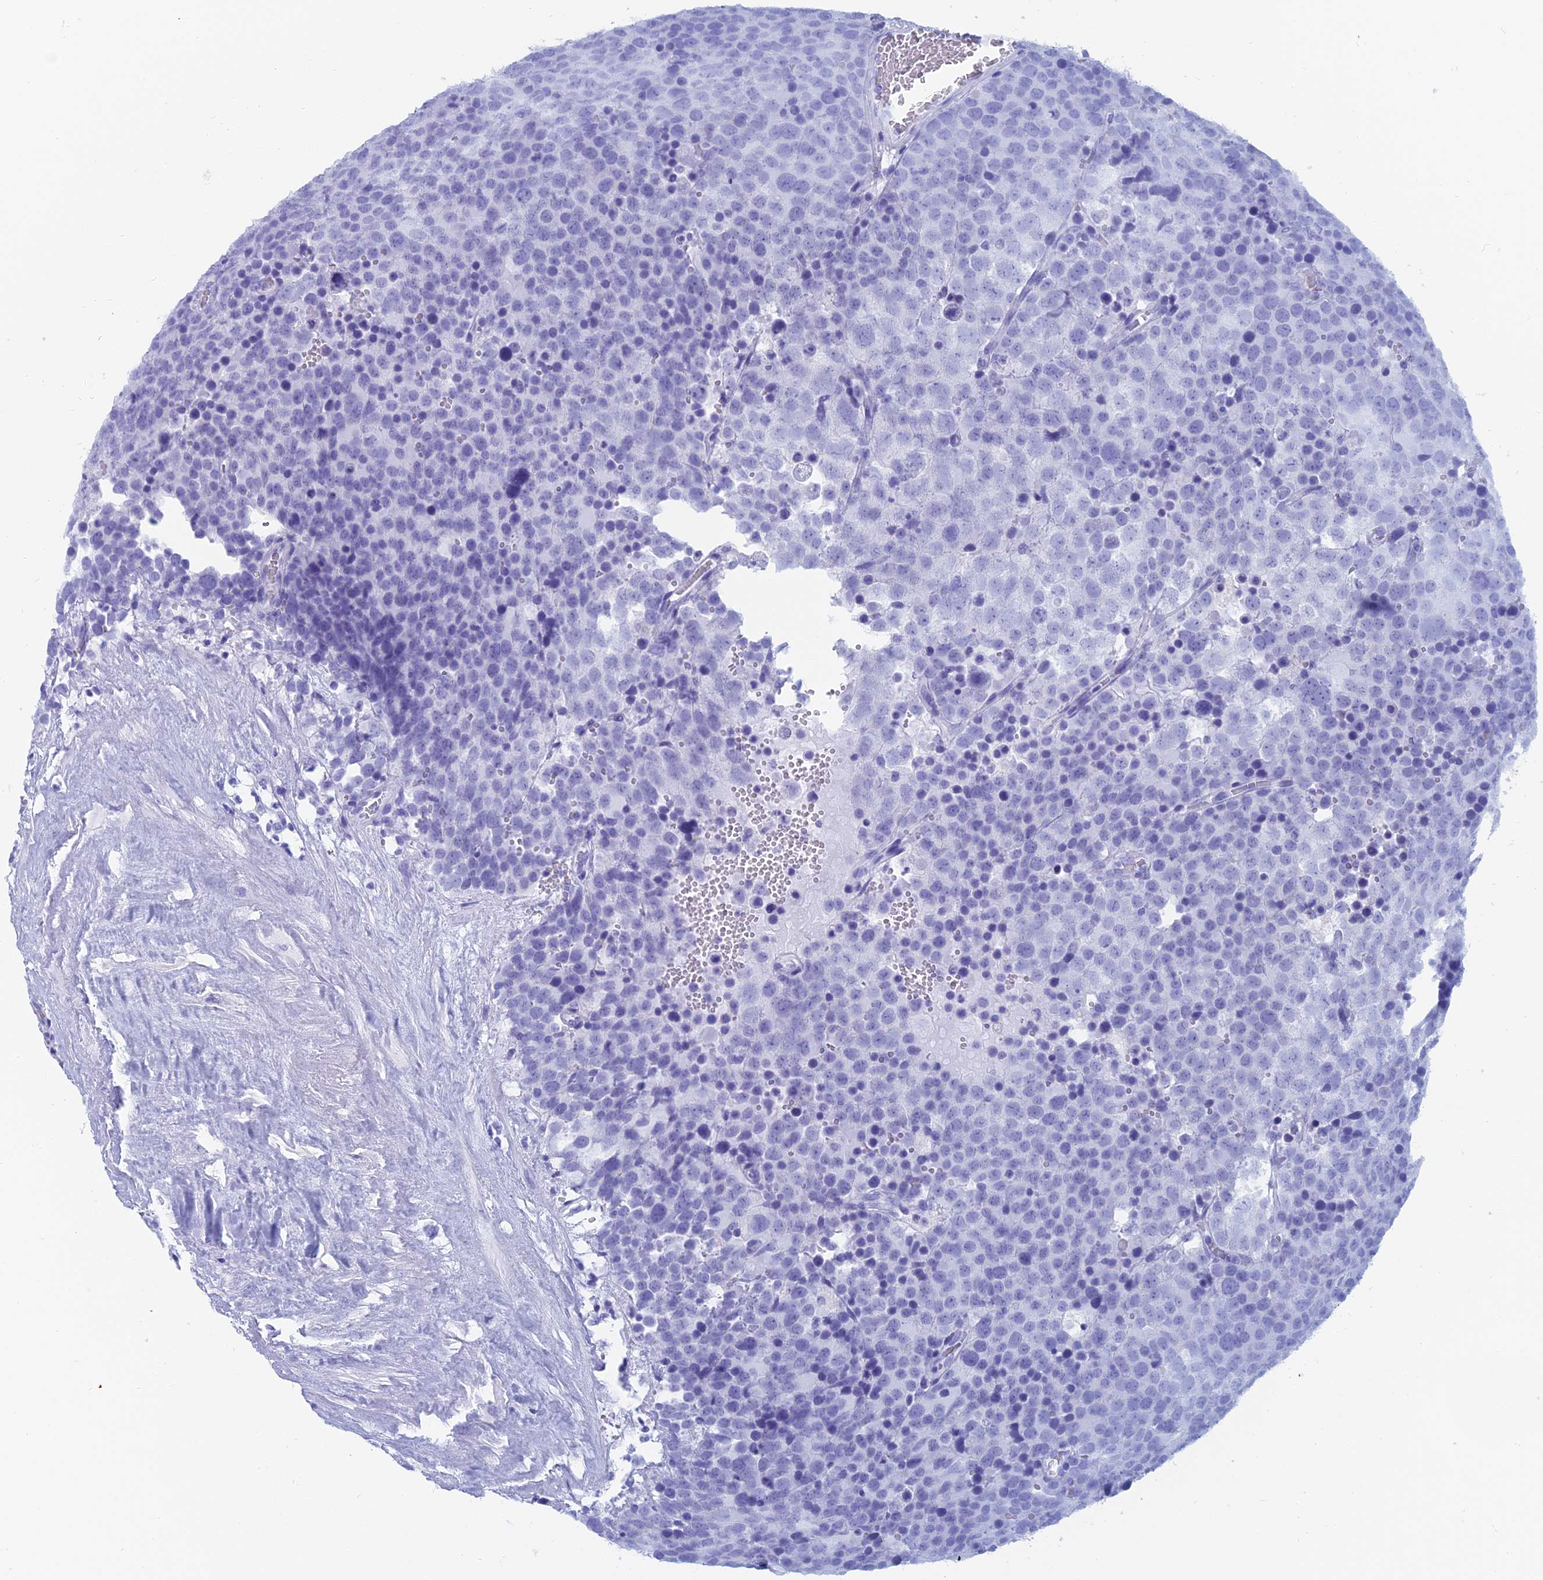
{"staining": {"intensity": "negative", "quantity": "none", "location": "none"}, "tissue": "testis cancer", "cell_type": "Tumor cells", "image_type": "cancer", "snomed": [{"axis": "morphology", "description": "Seminoma, NOS"}, {"axis": "topography", "description": "Testis"}], "caption": "This is an immunohistochemistry histopathology image of testis cancer (seminoma). There is no expression in tumor cells.", "gene": "CAPS", "patient": {"sex": "male", "age": 71}}